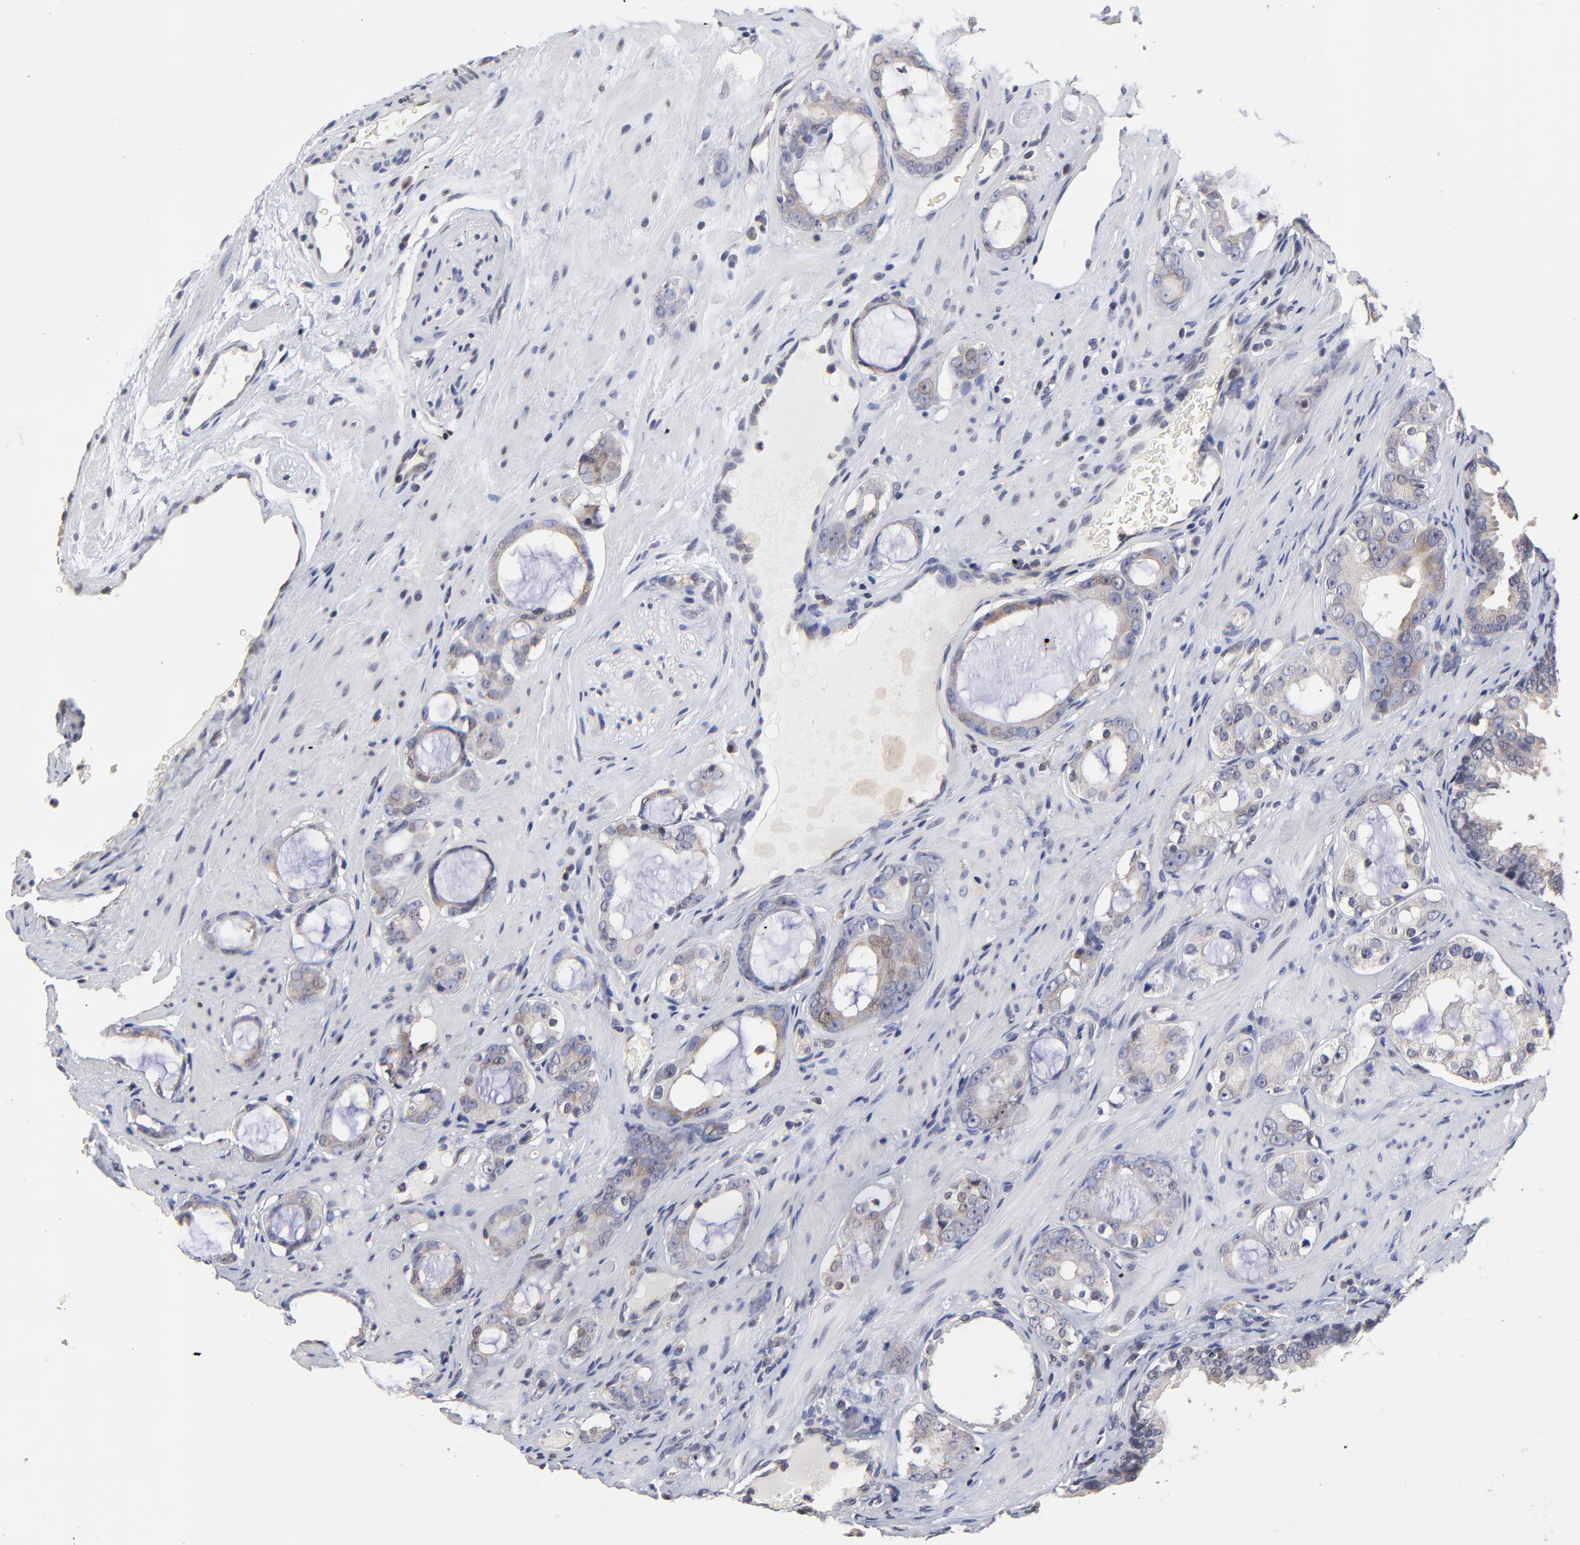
{"staining": {"intensity": "weak", "quantity": ">75%", "location": "cytoplasmic/membranous"}, "tissue": "prostate cancer", "cell_type": "Tumor cells", "image_type": "cancer", "snomed": [{"axis": "morphology", "description": "Adenocarcinoma, Medium grade"}, {"axis": "topography", "description": "Prostate"}], "caption": "Weak cytoplasmic/membranous expression for a protein is identified in approximately >75% of tumor cells of prostate adenocarcinoma (medium-grade) using immunohistochemistry (IHC).", "gene": "ZNF157", "patient": {"sex": "male", "age": 73}}